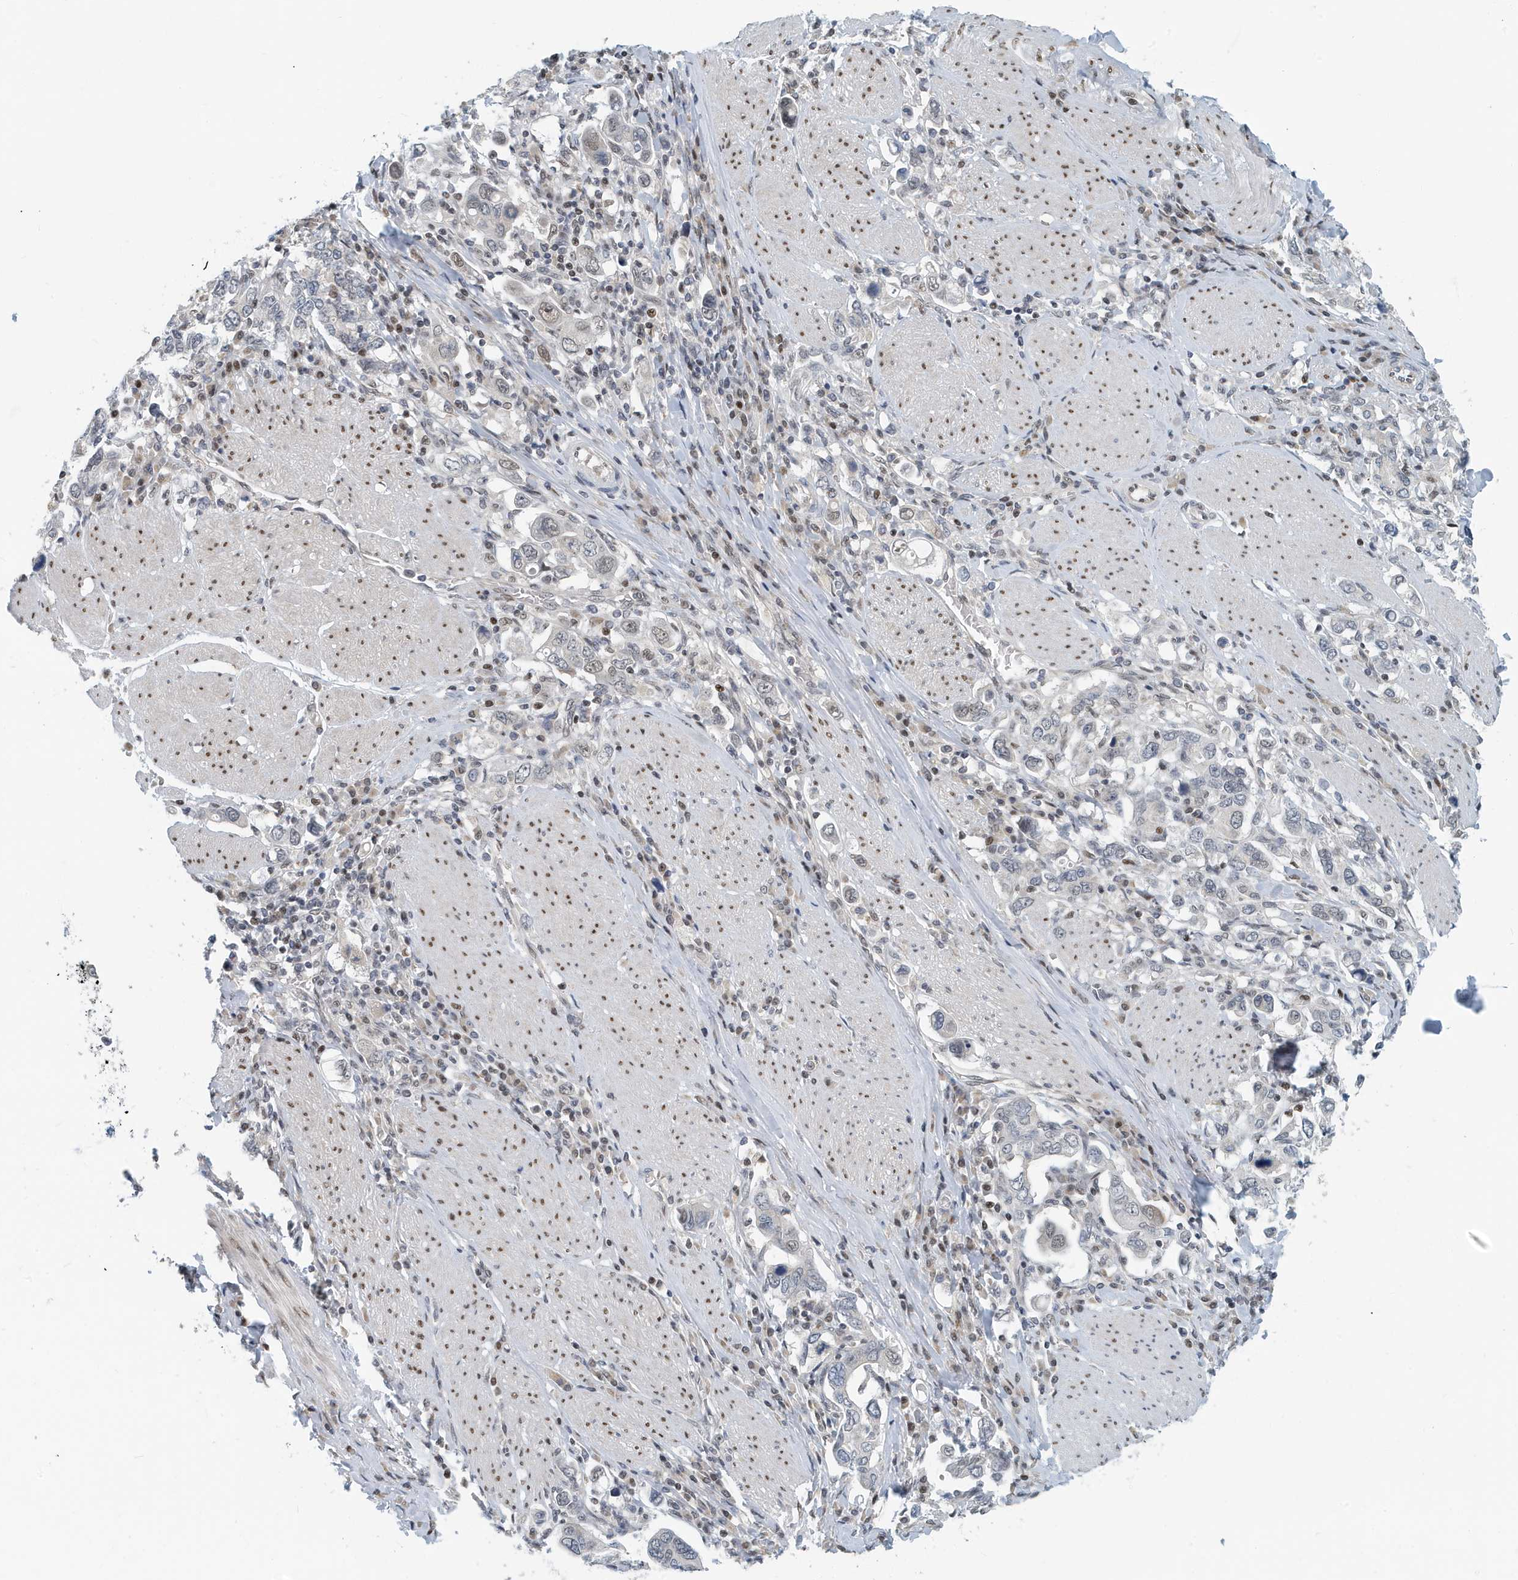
{"staining": {"intensity": "weak", "quantity": "<25%", "location": "nuclear"}, "tissue": "stomach cancer", "cell_type": "Tumor cells", "image_type": "cancer", "snomed": [{"axis": "morphology", "description": "Adenocarcinoma, NOS"}, {"axis": "topography", "description": "Stomach, upper"}], "caption": "IHC of adenocarcinoma (stomach) displays no expression in tumor cells.", "gene": "KIF15", "patient": {"sex": "male", "age": 62}}